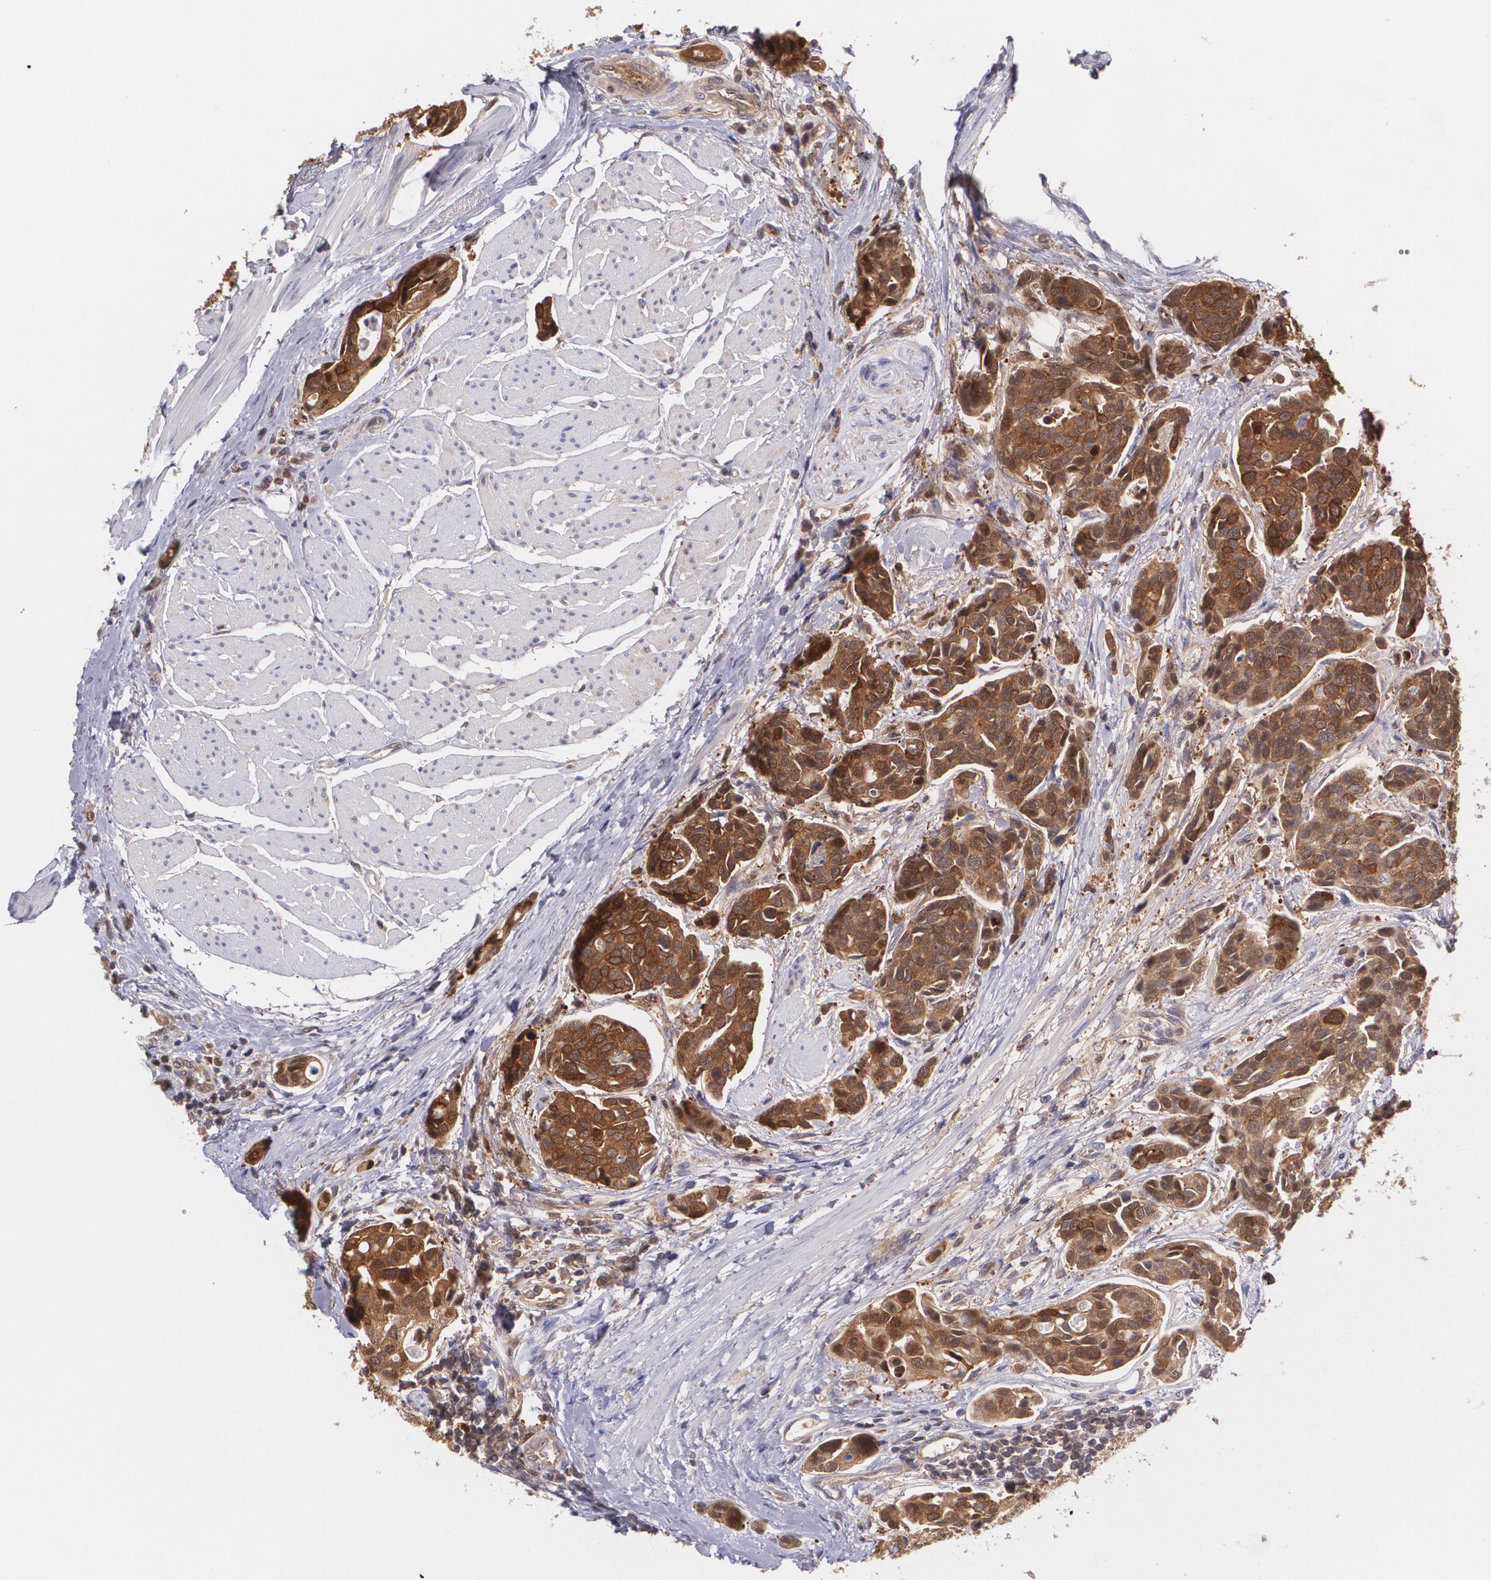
{"staining": {"intensity": "strong", "quantity": ">75%", "location": "cytoplasmic/membranous,nuclear"}, "tissue": "urothelial cancer", "cell_type": "Tumor cells", "image_type": "cancer", "snomed": [{"axis": "morphology", "description": "Urothelial carcinoma, High grade"}, {"axis": "topography", "description": "Urinary bladder"}], "caption": "Human high-grade urothelial carcinoma stained with a brown dye exhibits strong cytoplasmic/membranous and nuclear positive staining in about >75% of tumor cells.", "gene": "HSPH1", "patient": {"sex": "male", "age": 78}}